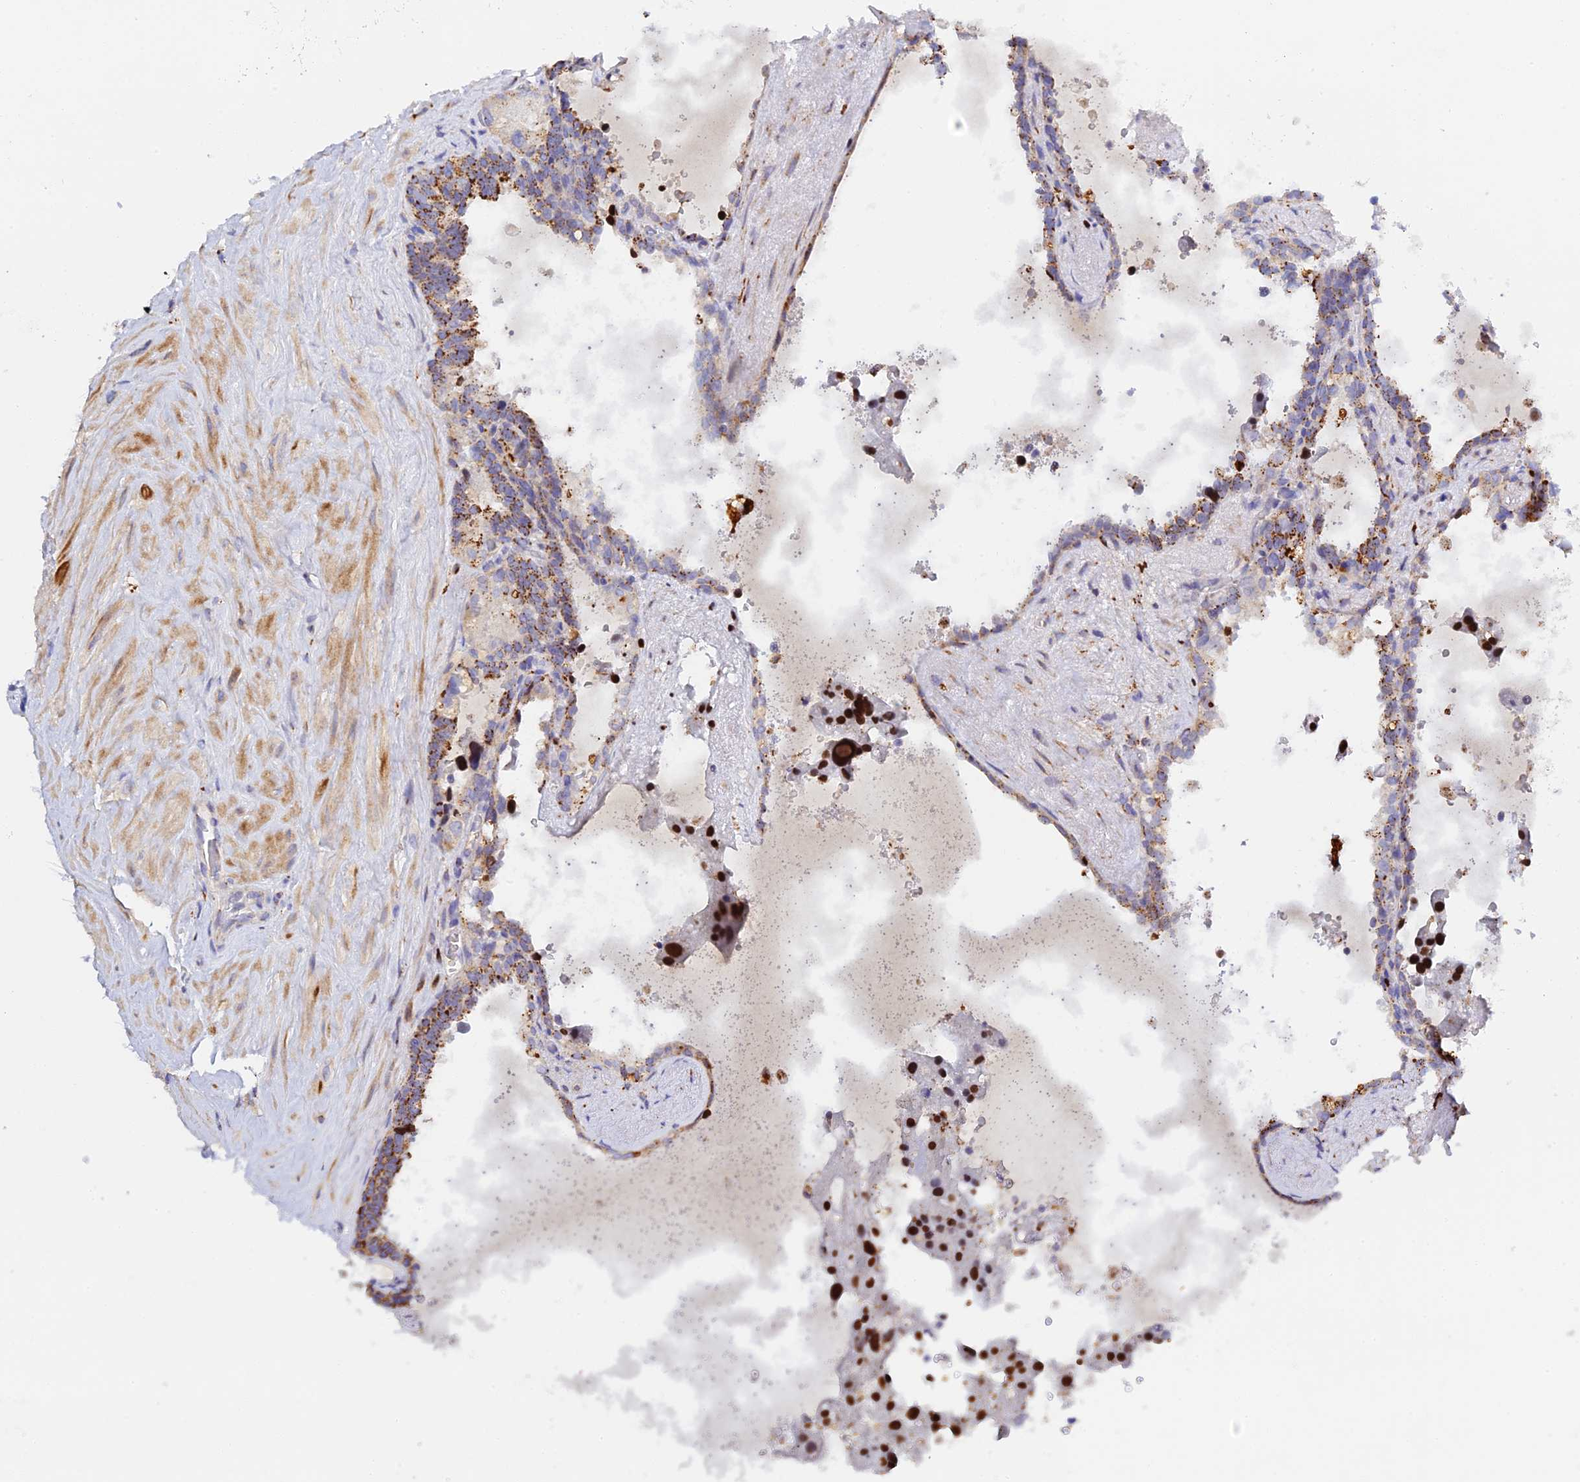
{"staining": {"intensity": "moderate", "quantity": "25%-75%", "location": "cytoplasmic/membranous"}, "tissue": "seminal vesicle", "cell_type": "Glandular cells", "image_type": "normal", "snomed": [{"axis": "morphology", "description": "Normal tissue, NOS"}, {"axis": "topography", "description": "Seminal veicle"}], "caption": "Protein expression analysis of benign human seminal vesicle reveals moderate cytoplasmic/membranous staining in about 25%-75% of glandular cells.", "gene": "RPGRIP1L", "patient": {"sex": "male", "age": 68}}